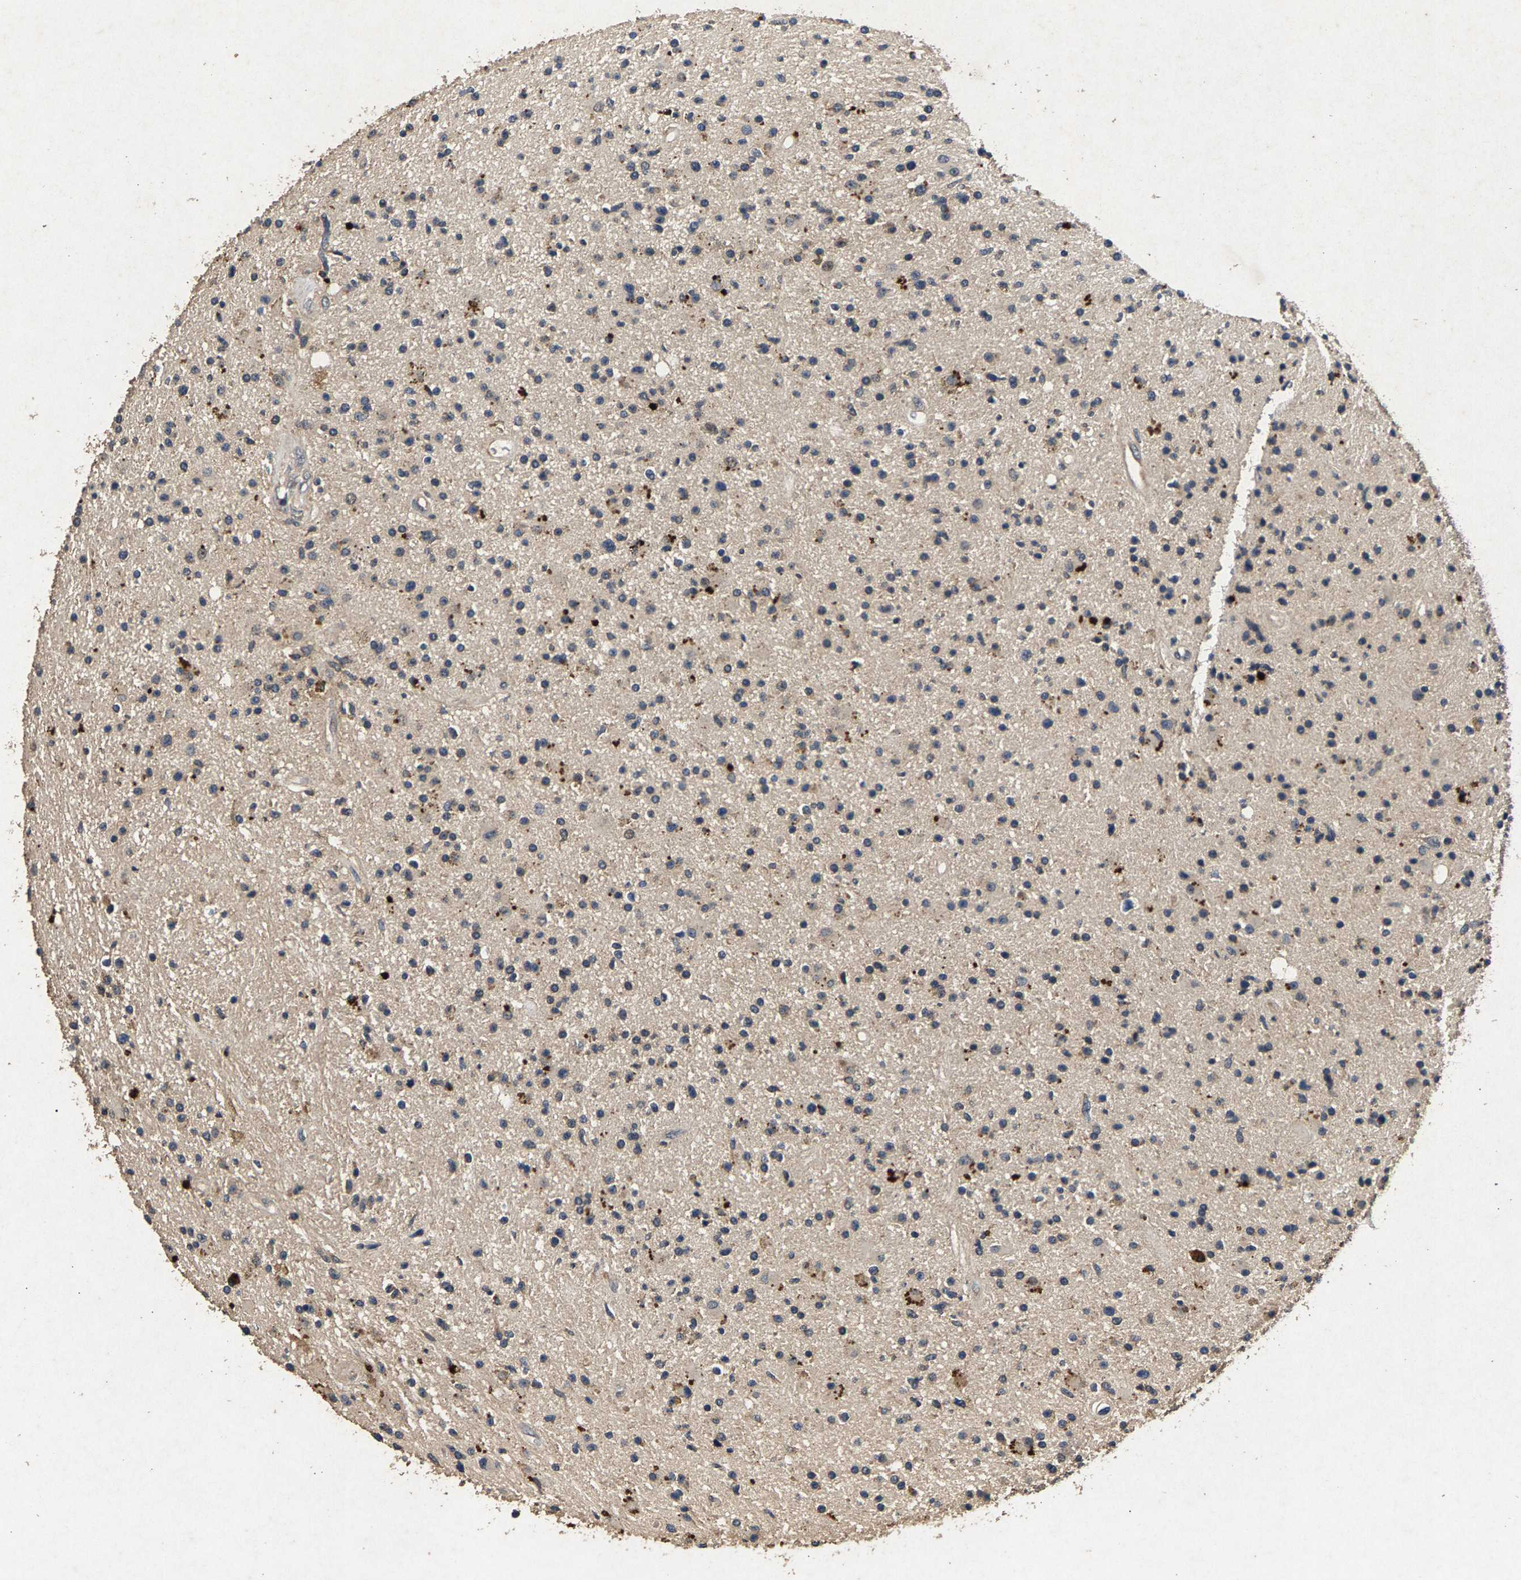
{"staining": {"intensity": "negative", "quantity": "none", "location": "none"}, "tissue": "glioma", "cell_type": "Tumor cells", "image_type": "cancer", "snomed": [{"axis": "morphology", "description": "Glioma, malignant, High grade"}, {"axis": "topography", "description": "Brain"}], "caption": "High-grade glioma (malignant) was stained to show a protein in brown. There is no significant staining in tumor cells.", "gene": "PPP1CC", "patient": {"sex": "male", "age": 33}}